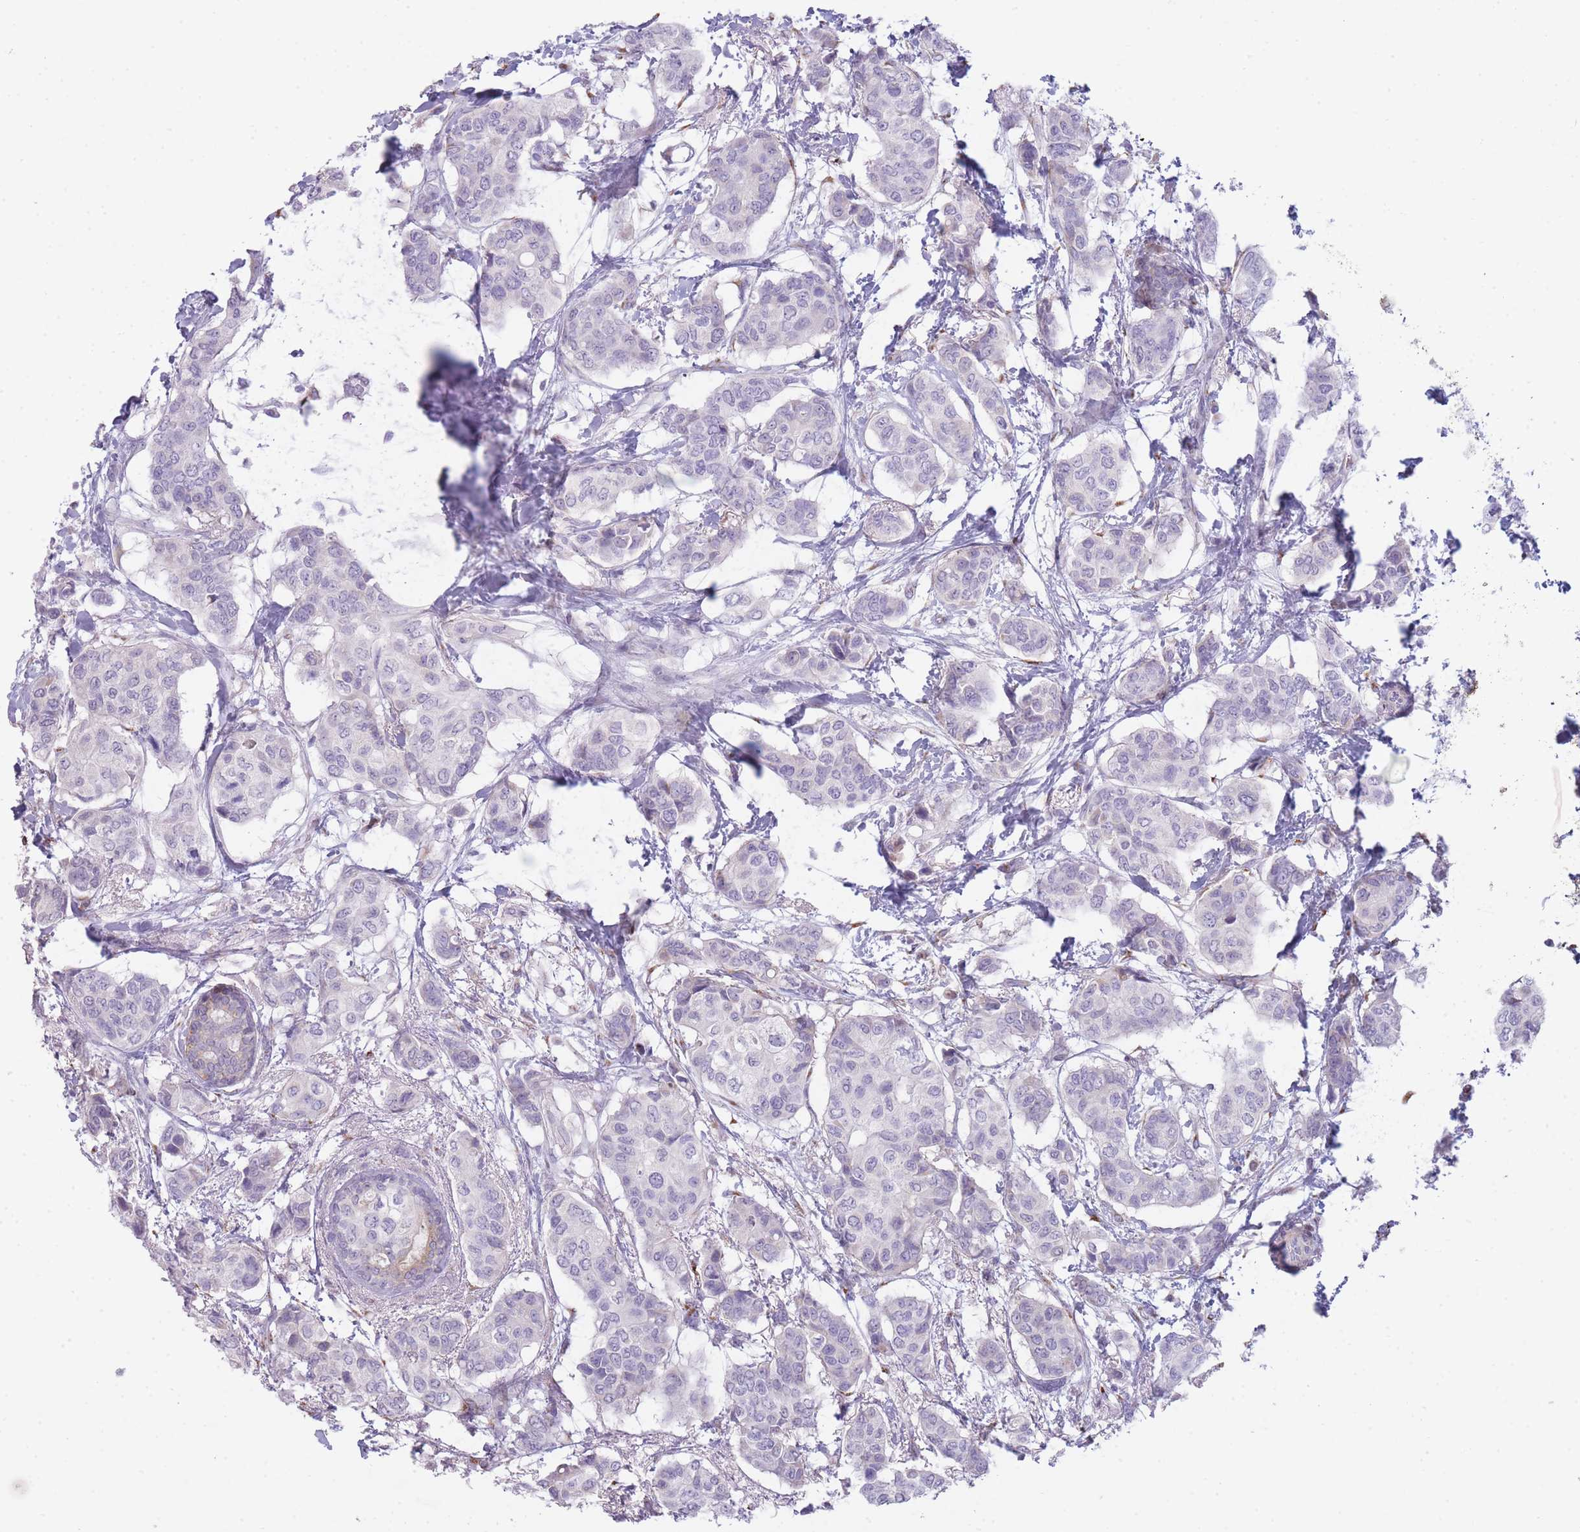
{"staining": {"intensity": "negative", "quantity": "none", "location": "none"}, "tissue": "breast cancer", "cell_type": "Tumor cells", "image_type": "cancer", "snomed": [{"axis": "morphology", "description": "Lobular carcinoma"}, {"axis": "topography", "description": "Breast"}], "caption": "Tumor cells show no significant staining in breast cancer.", "gene": "PPP3R2", "patient": {"sex": "female", "age": 51}}